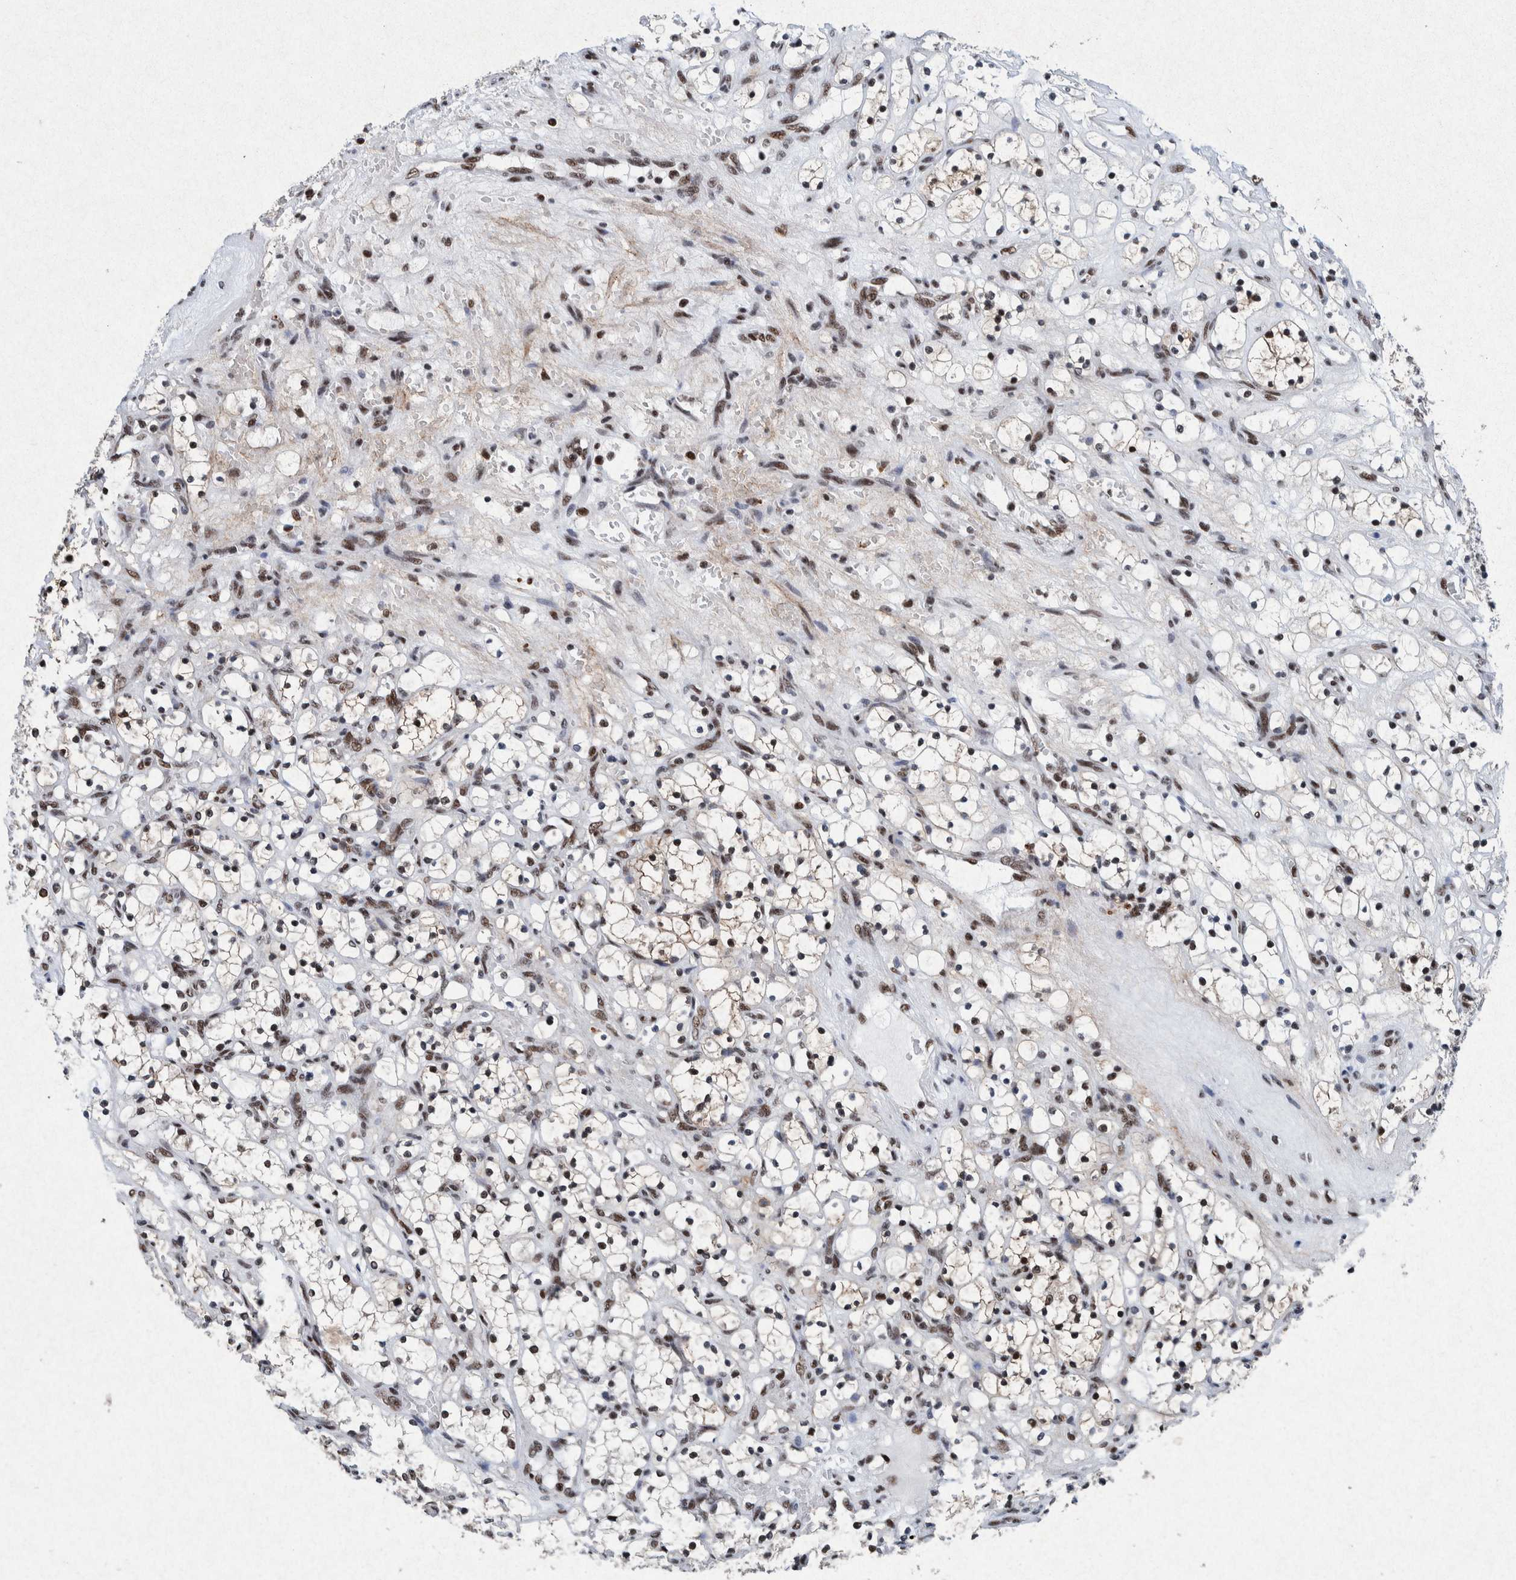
{"staining": {"intensity": "moderate", "quantity": ">75%", "location": "nuclear"}, "tissue": "renal cancer", "cell_type": "Tumor cells", "image_type": "cancer", "snomed": [{"axis": "morphology", "description": "Adenocarcinoma, NOS"}, {"axis": "topography", "description": "Kidney"}], "caption": "A brown stain shows moderate nuclear staining of a protein in human renal cancer (adenocarcinoma) tumor cells.", "gene": "TAF10", "patient": {"sex": "female", "age": 69}}